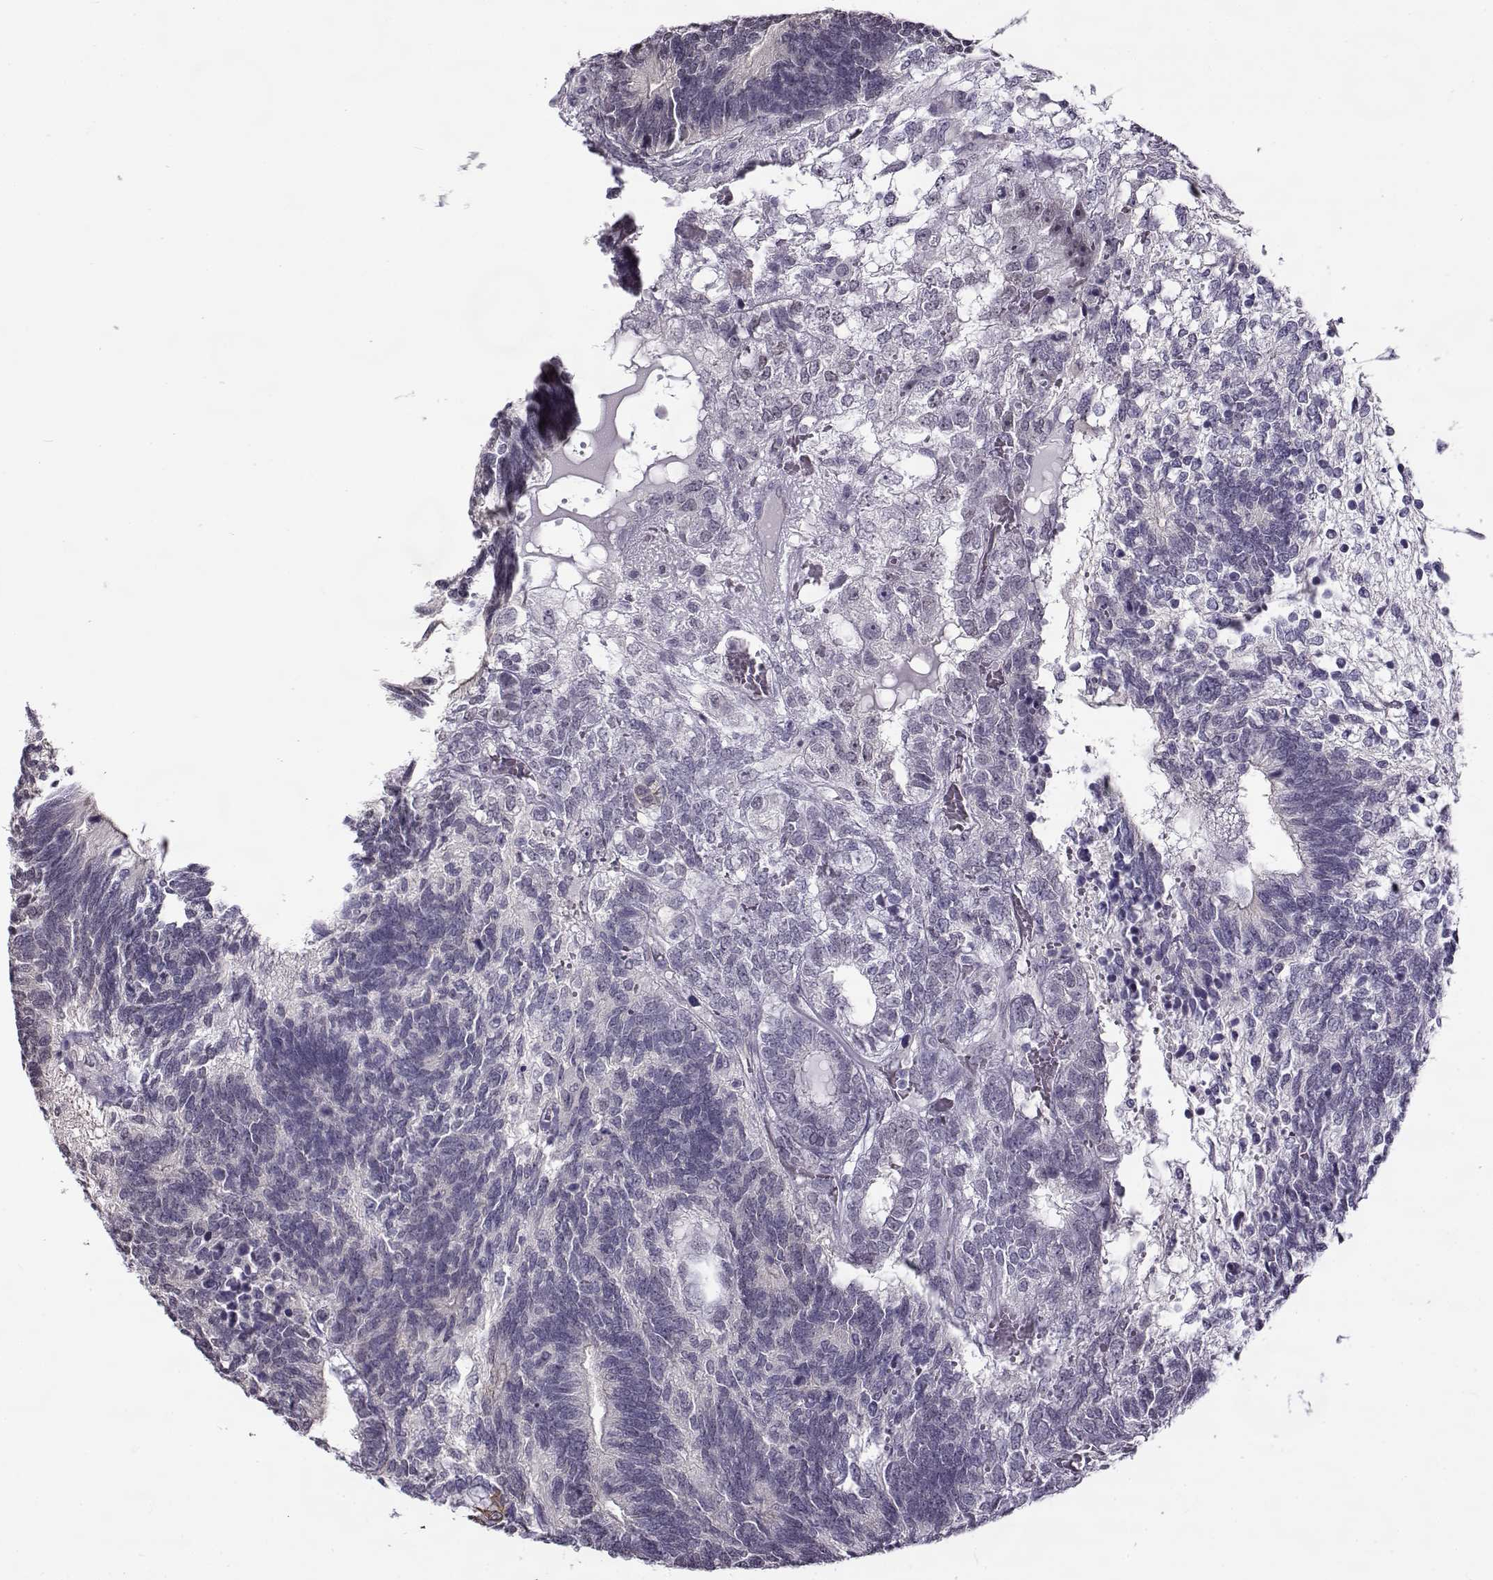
{"staining": {"intensity": "negative", "quantity": "none", "location": "none"}, "tissue": "testis cancer", "cell_type": "Tumor cells", "image_type": "cancer", "snomed": [{"axis": "morphology", "description": "Seminoma, NOS"}, {"axis": "morphology", "description": "Carcinoma, Embryonal, NOS"}, {"axis": "topography", "description": "Testis"}], "caption": "Immunohistochemistry (IHC) photomicrograph of testis cancer stained for a protein (brown), which reveals no staining in tumor cells. Brightfield microscopy of immunohistochemistry stained with DAB (brown) and hematoxylin (blue), captured at high magnification.", "gene": "TEX55", "patient": {"sex": "male", "age": 41}}